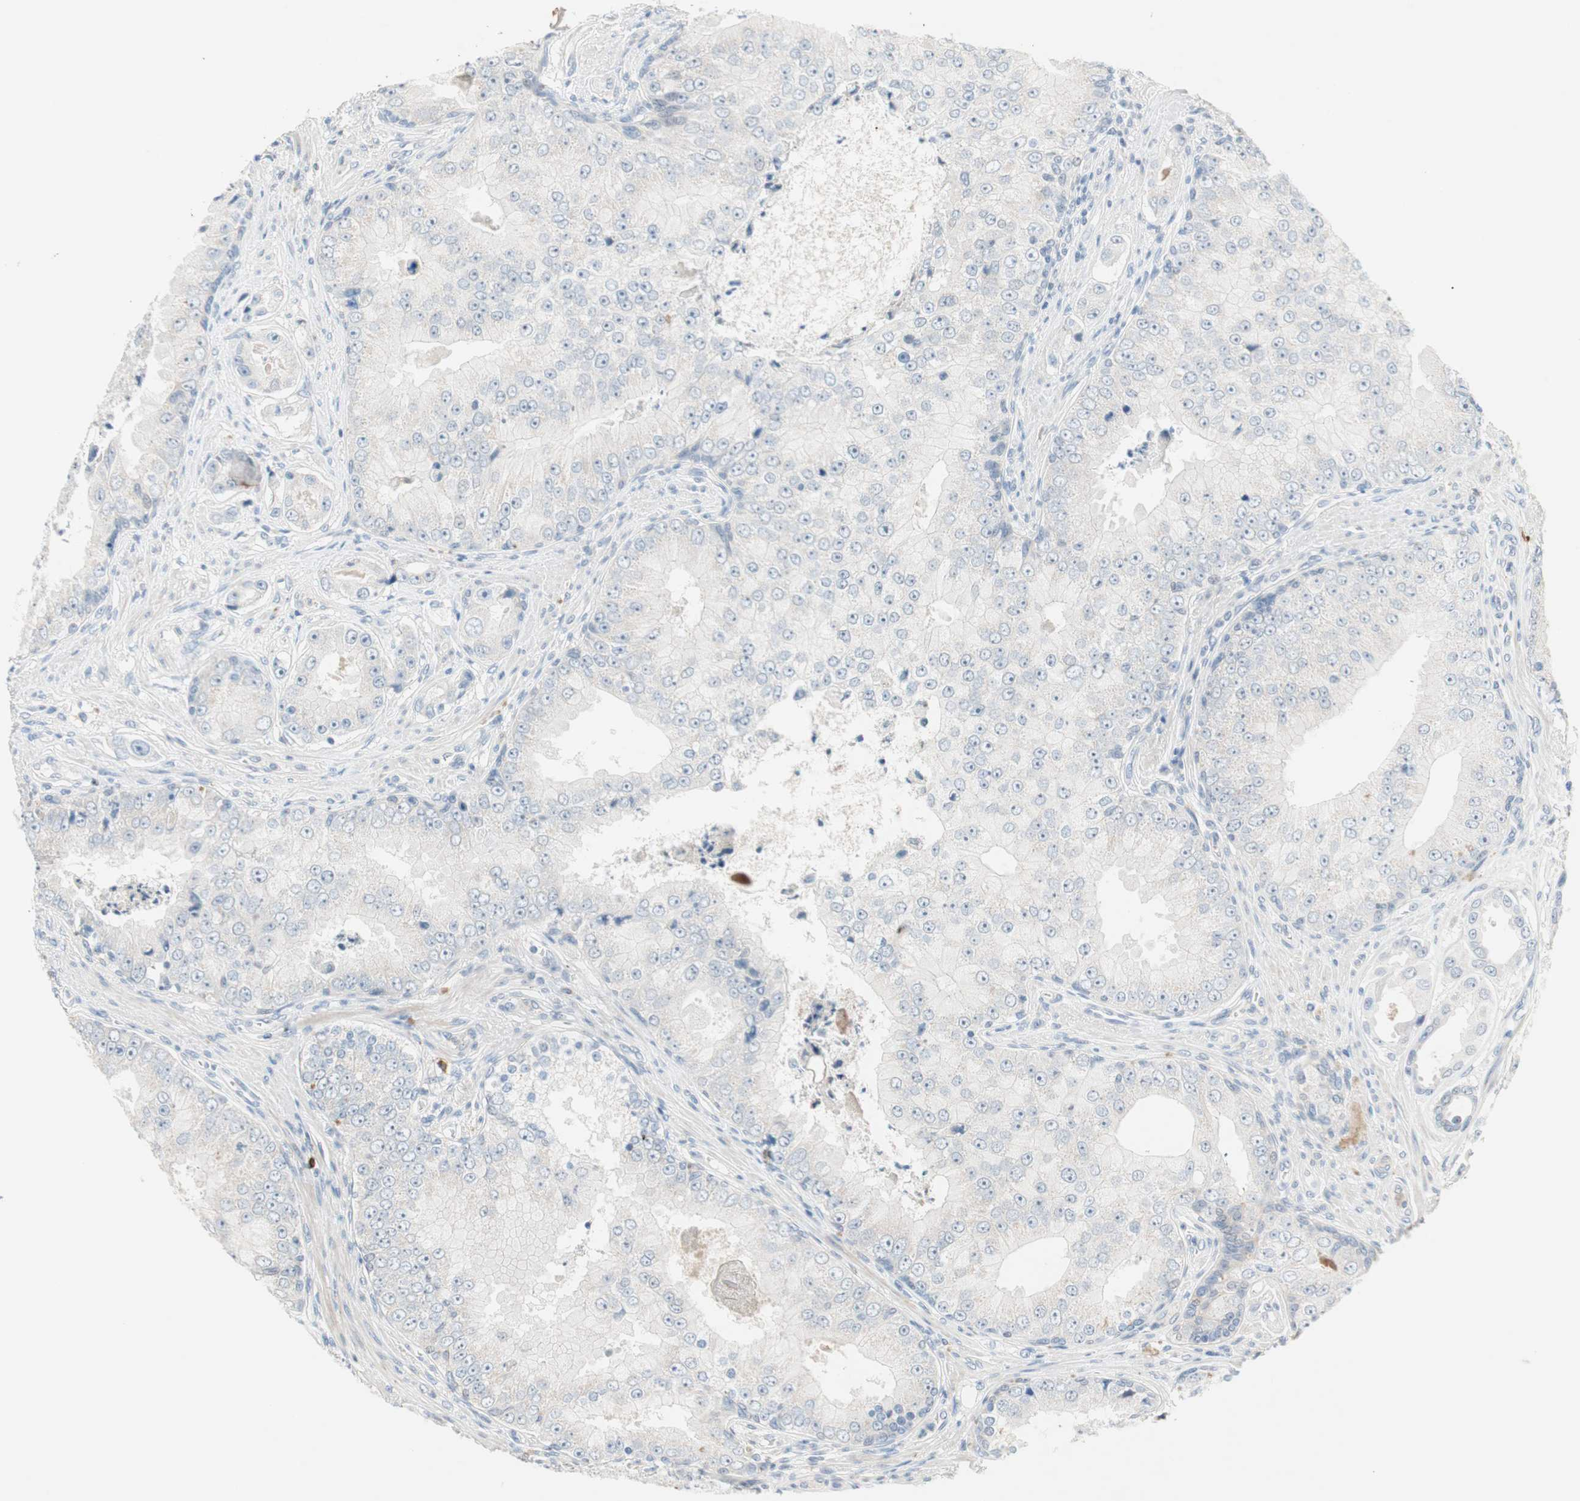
{"staining": {"intensity": "negative", "quantity": "none", "location": "none"}, "tissue": "prostate cancer", "cell_type": "Tumor cells", "image_type": "cancer", "snomed": [{"axis": "morphology", "description": "Adenocarcinoma, High grade"}, {"axis": "topography", "description": "Prostate"}], "caption": "Photomicrograph shows no significant protein staining in tumor cells of prostate adenocarcinoma (high-grade). (DAB IHC visualized using brightfield microscopy, high magnification).", "gene": "PDZK1", "patient": {"sex": "male", "age": 73}}